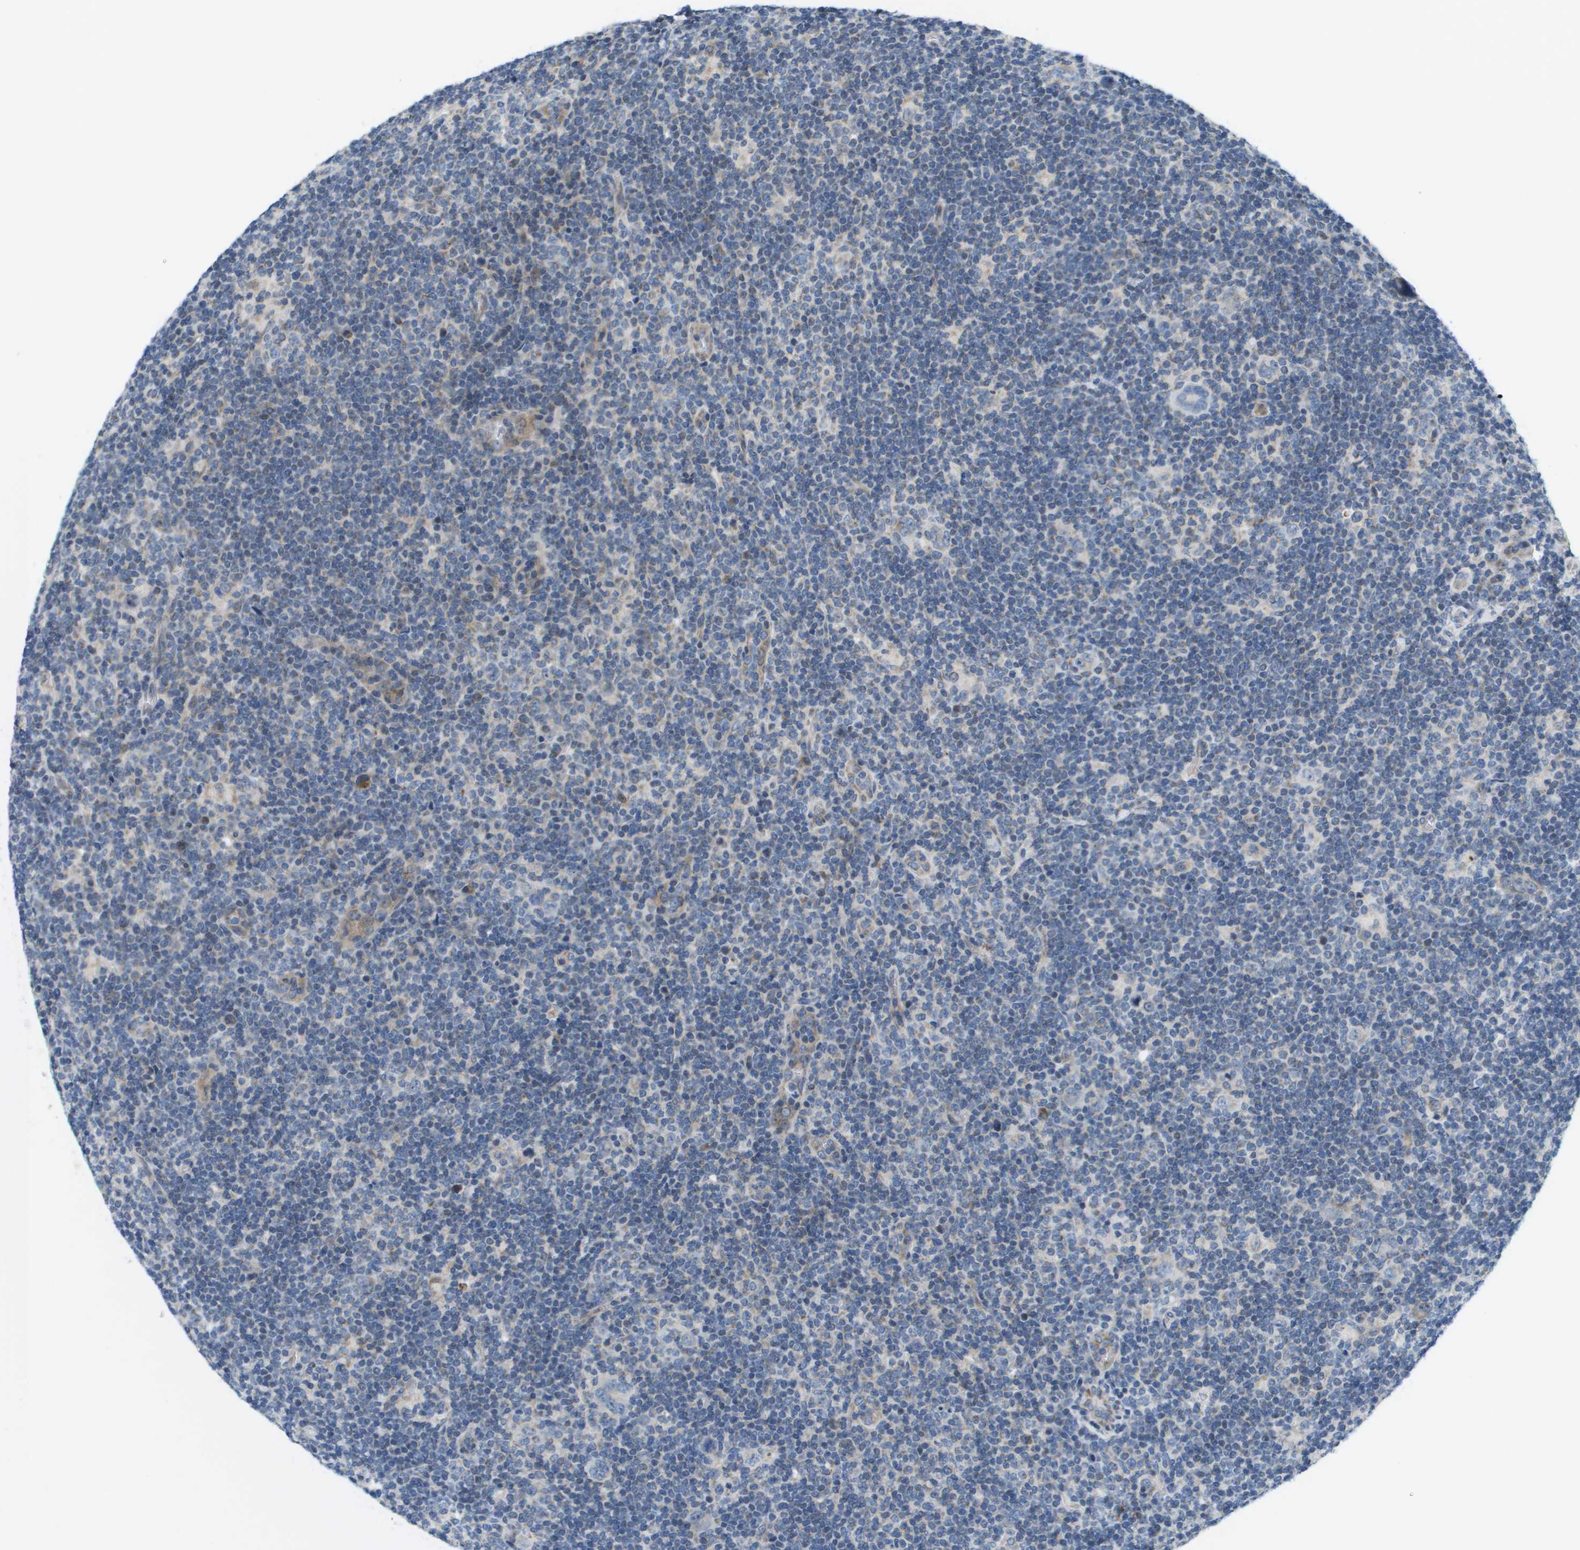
{"staining": {"intensity": "weak", "quantity": "<25%", "location": "cytoplasmic/membranous"}, "tissue": "lymphoma", "cell_type": "Tumor cells", "image_type": "cancer", "snomed": [{"axis": "morphology", "description": "Hodgkin's disease, NOS"}, {"axis": "topography", "description": "Lymph node"}], "caption": "Histopathology image shows no significant protein positivity in tumor cells of lymphoma.", "gene": "KRT23", "patient": {"sex": "female", "age": 57}}